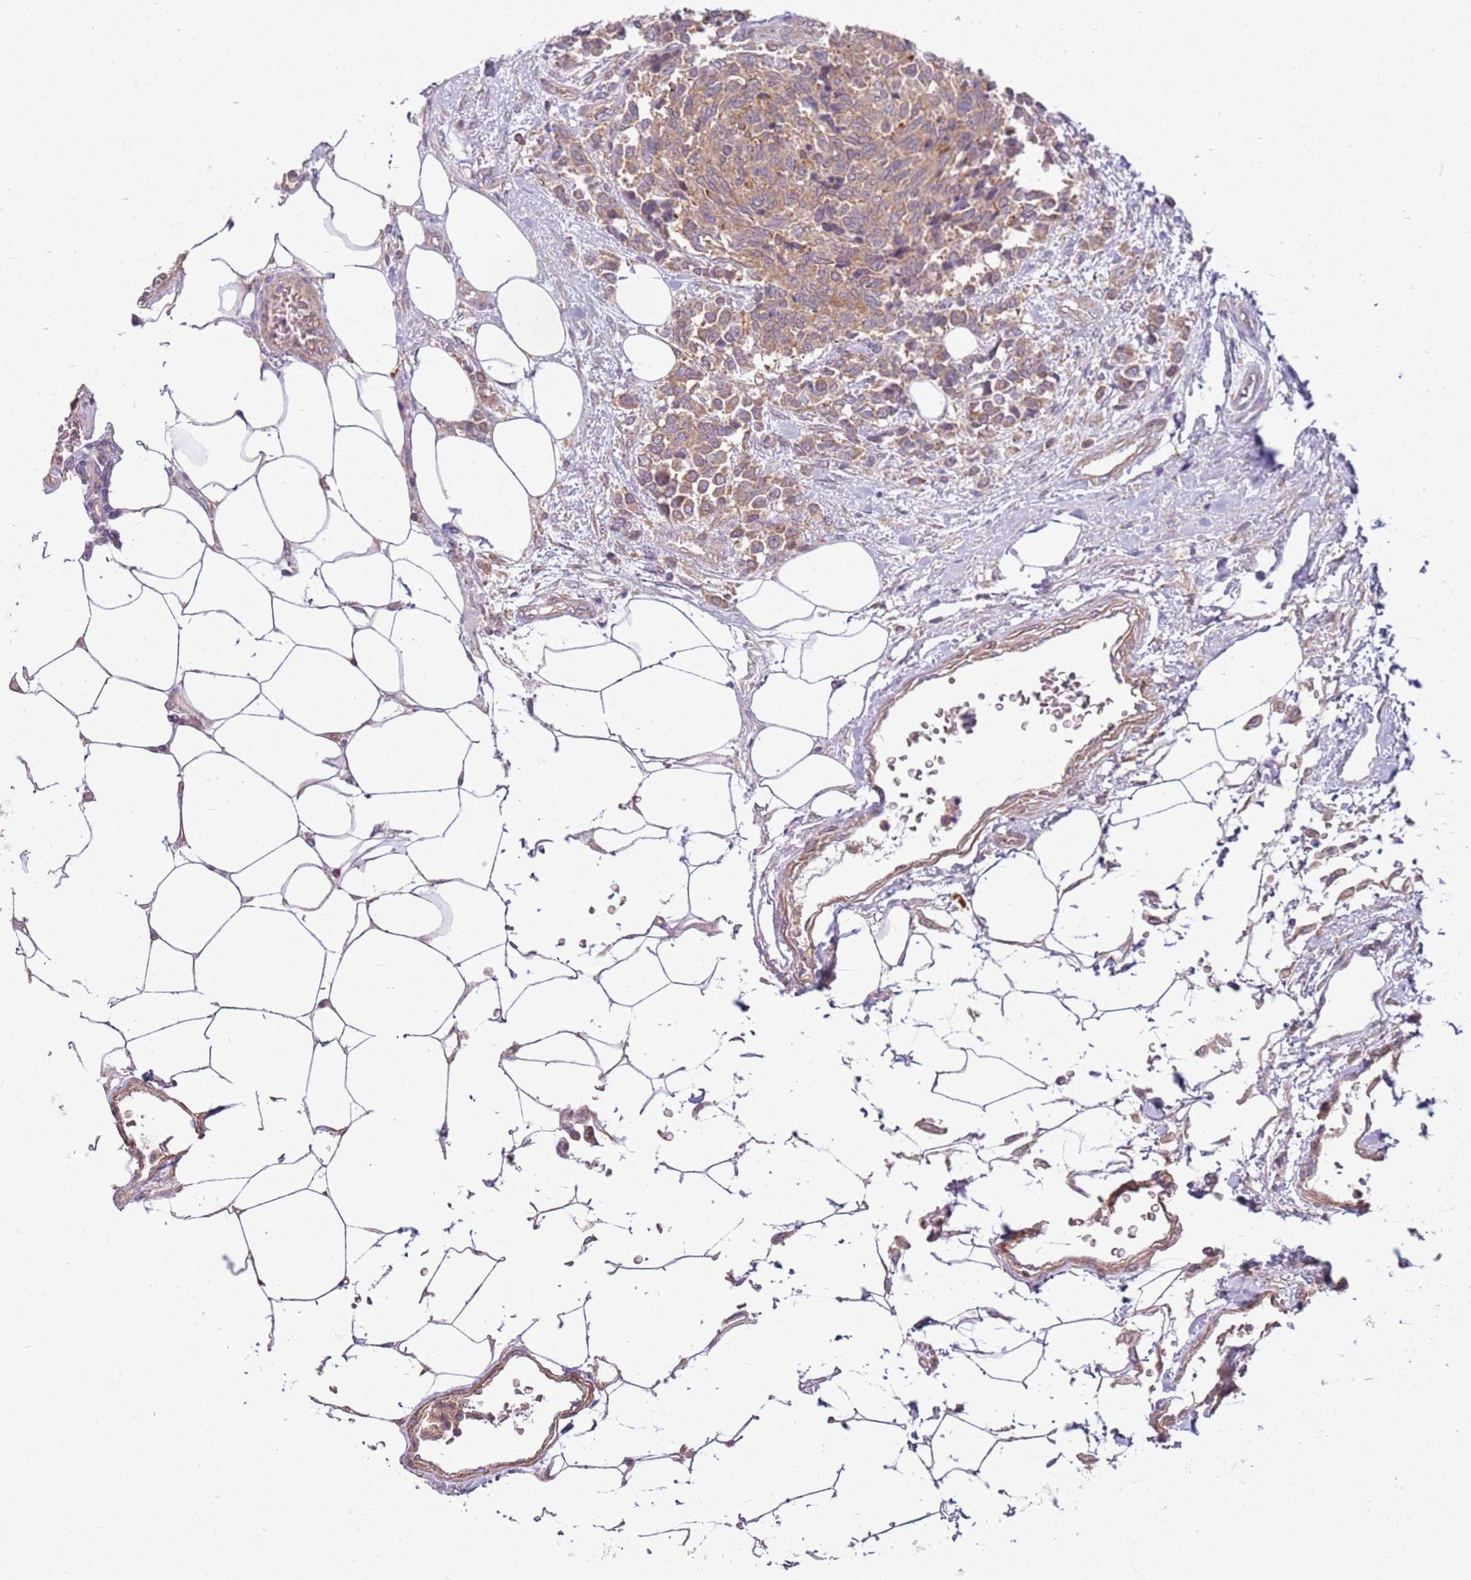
{"staining": {"intensity": "moderate", "quantity": ">75%", "location": "cytoplasmic/membranous"}, "tissue": "carcinoid", "cell_type": "Tumor cells", "image_type": "cancer", "snomed": [{"axis": "morphology", "description": "Carcinoid, malignant, NOS"}, {"axis": "topography", "description": "Pancreas"}], "caption": "IHC photomicrograph of neoplastic tissue: carcinoid stained using immunohistochemistry exhibits medium levels of moderate protein expression localized specifically in the cytoplasmic/membranous of tumor cells, appearing as a cytoplasmic/membranous brown color.", "gene": "SPATA31D1", "patient": {"sex": "female", "age": 54}}